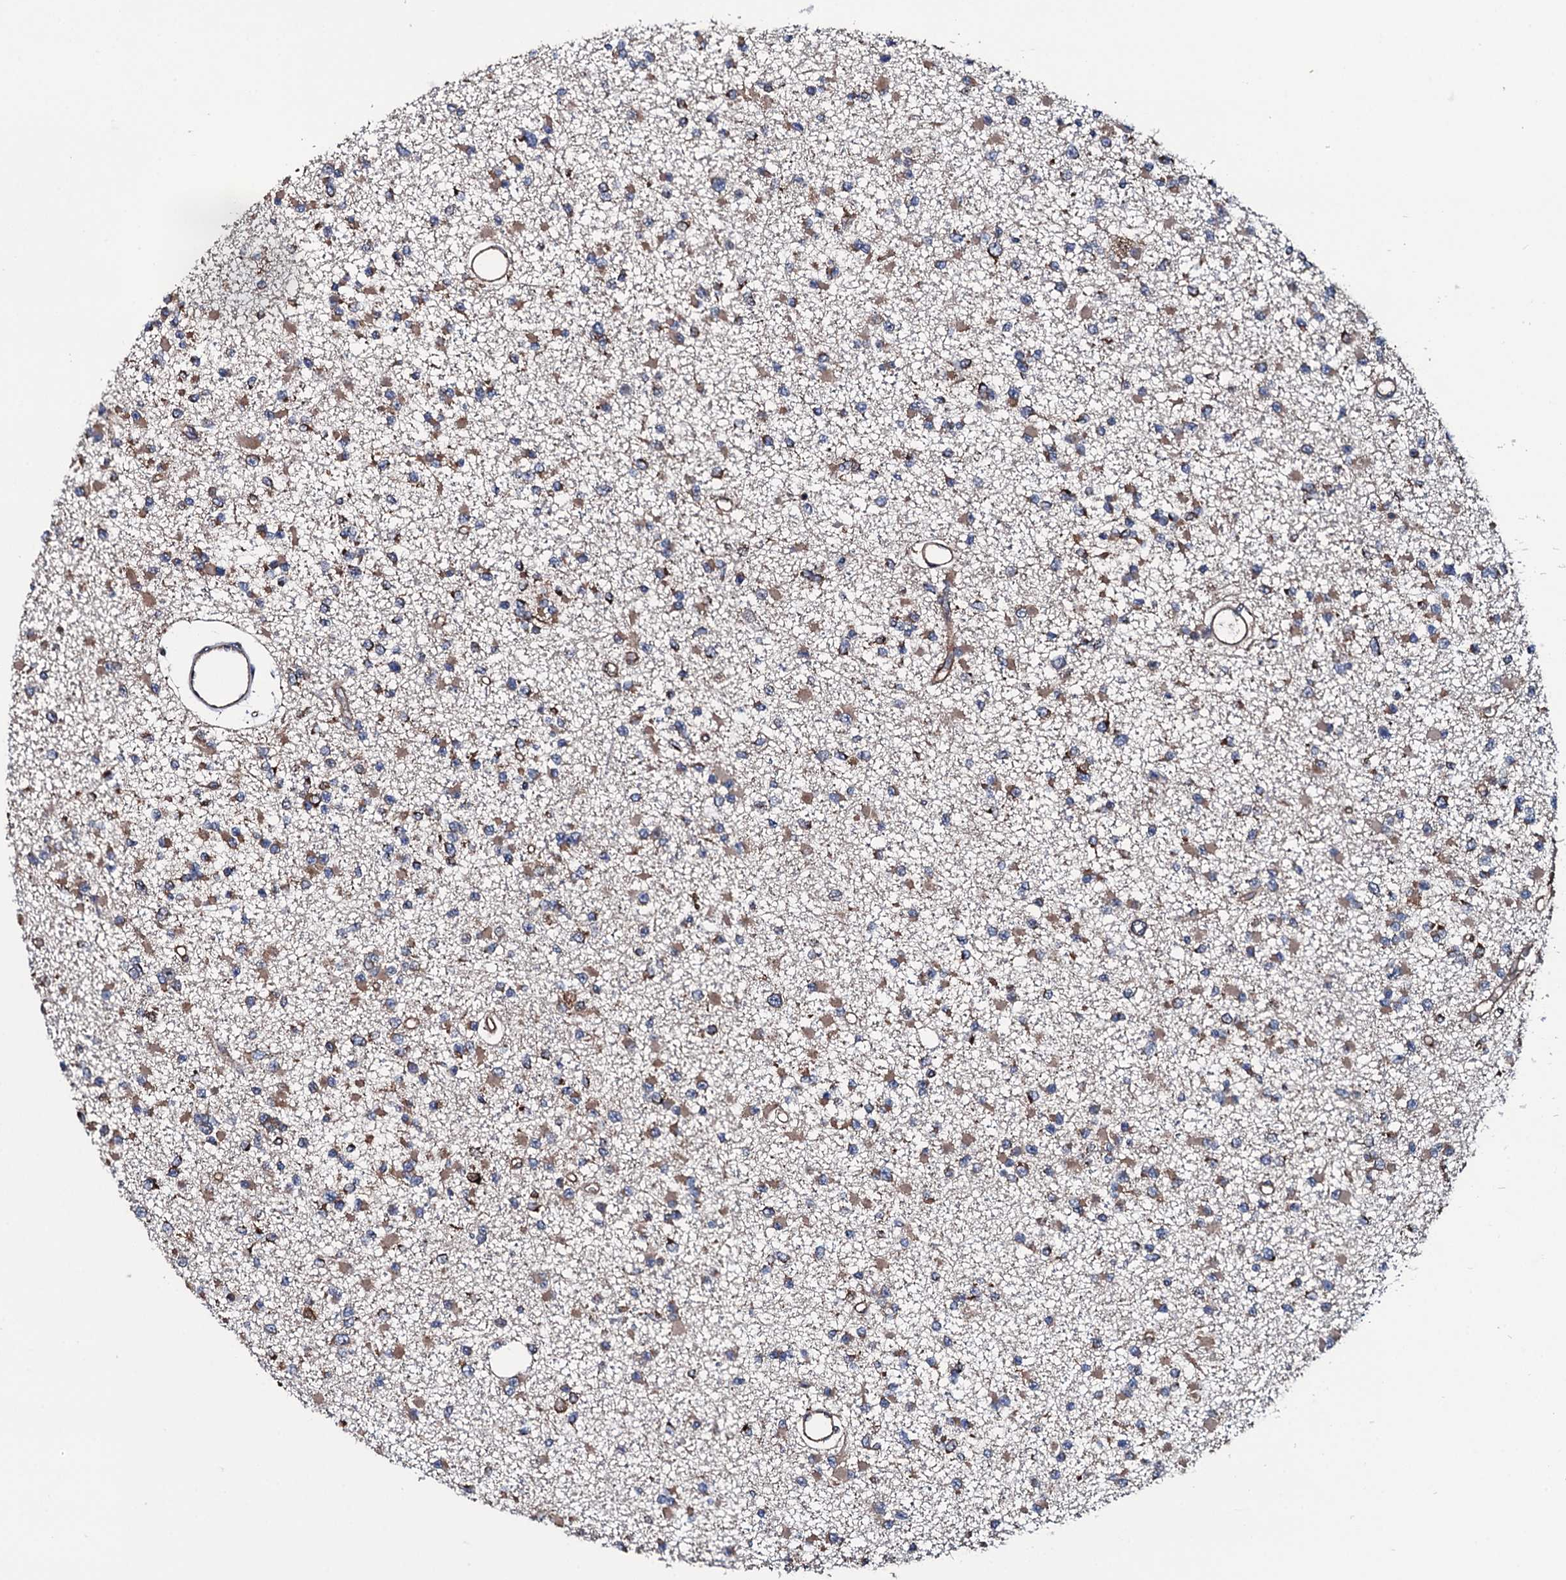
{"staining": {"intensity": "moderate", "quantity": ">75%", "location": "cytoplasmic/membranous"}, "tissue": "glioma", "cell_type": "Tumor cells", "image_type": "cancer", "snomed": [{"axis": "morphology", "description": "Glioma, malignant, Low grade"}, {"axis": "topography", "description": "Brain"}], "caption": "Tumor cells show medium levels of moderate cytoplasmic/membranous staining in approximately >75% of cells in human malignant glioma (low-grade). The staining is performed using DAB (3,3'-diaminobenzidine) brown chromogen to label protein expression. The nuclei are counter-stained blue using hematoxylin.", "gene": "RAB12", "patient": {"sex": "female", "age": 22}}